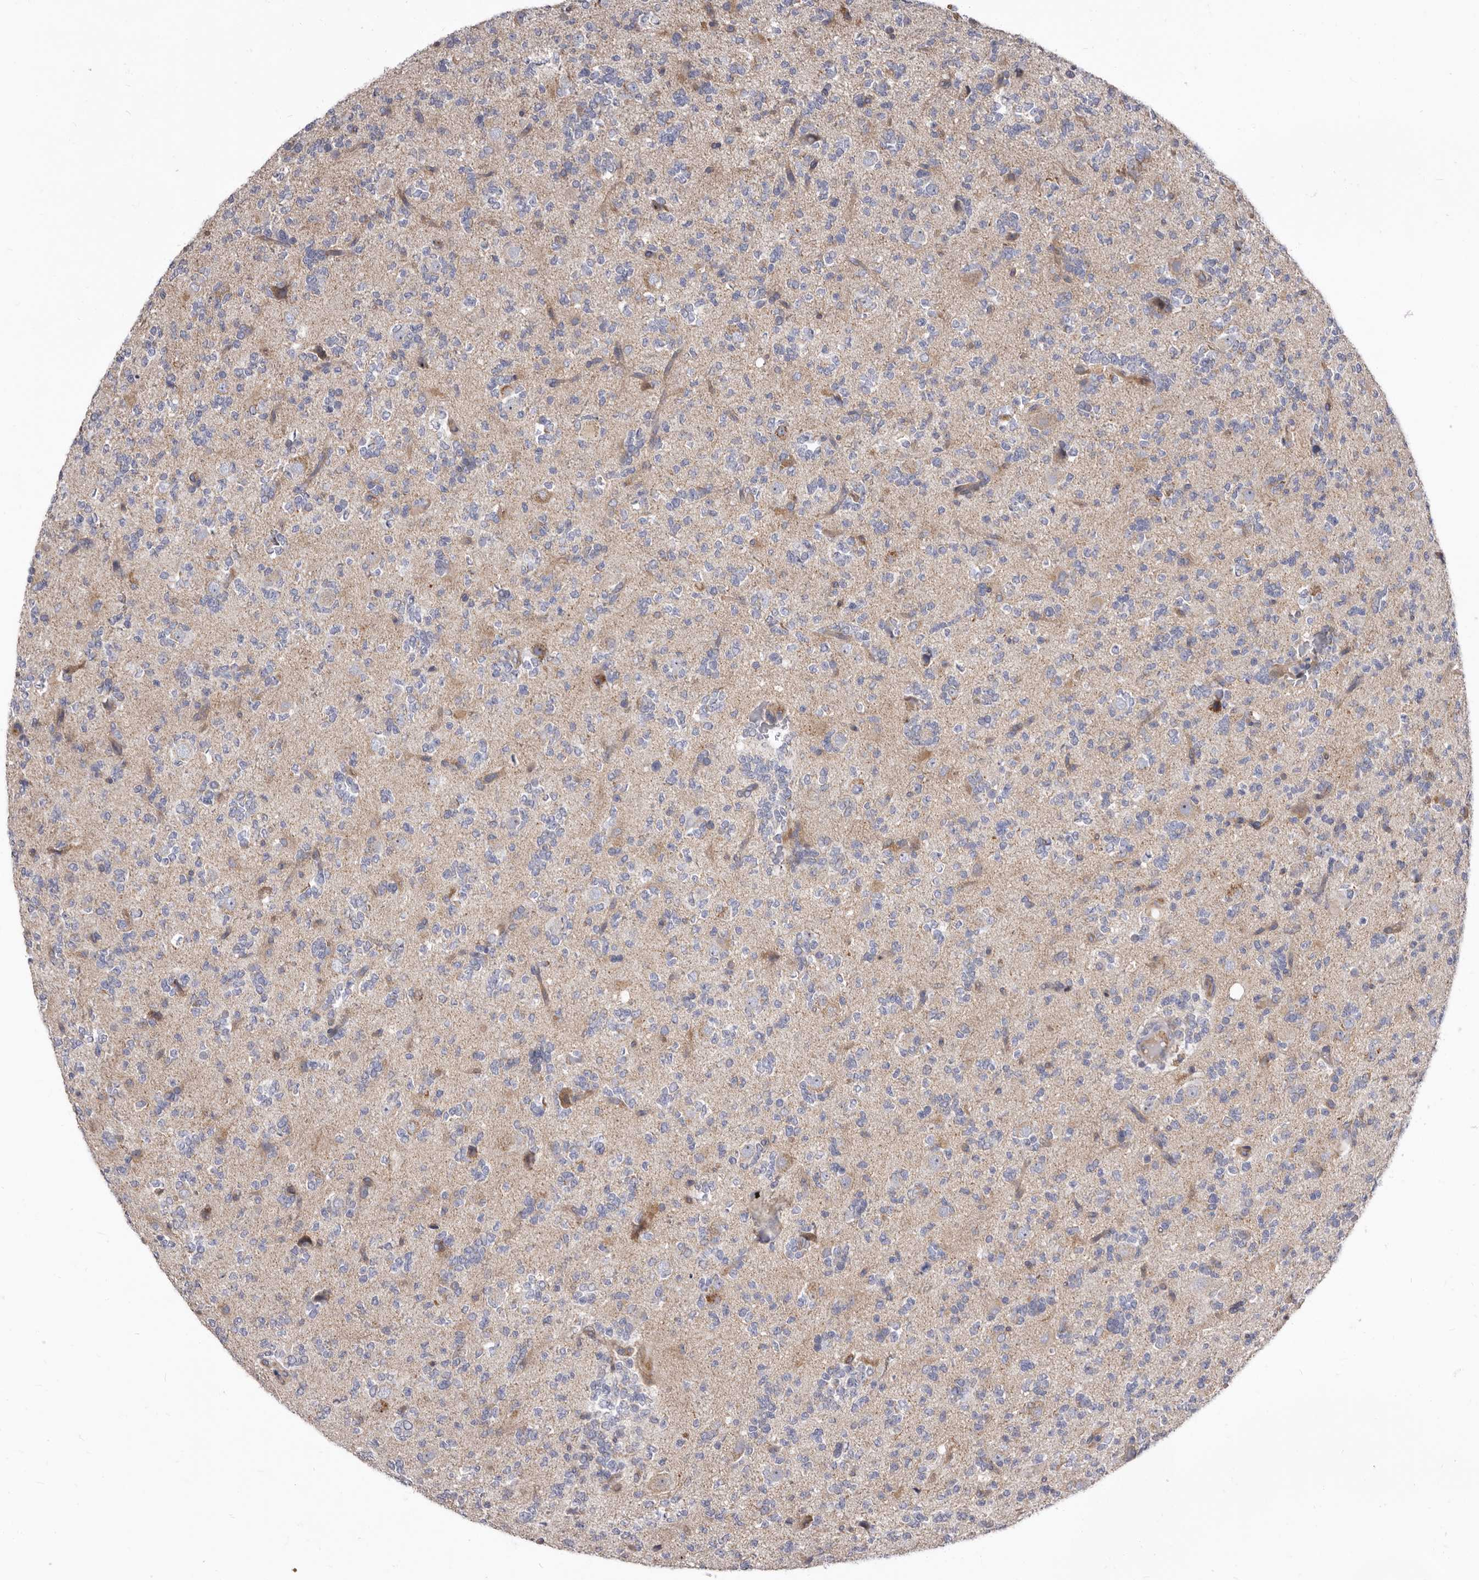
{"staining": {"intensity": "negative", "quantity": "none", "location": "none"}, "tissue": "glioma", "cell_type": "Tumor cells", "image_type": "cancer", "snomed": [{"axis": "morphology", "description": "Glioma, malignant, High grade"}, {"axis": "topography", "description": "Brain"}], "caption": "The immunohistochemistry micrograph has no significant positivity in tumor cells of glioma tissue. (DAB (3,3'-diaminobenzidine) immunohistochemistry (IHC) visualized using brightfield microscopy, high magnification).", "gene": "FMO2", "patient": {"sex": "female", "age": 62}}